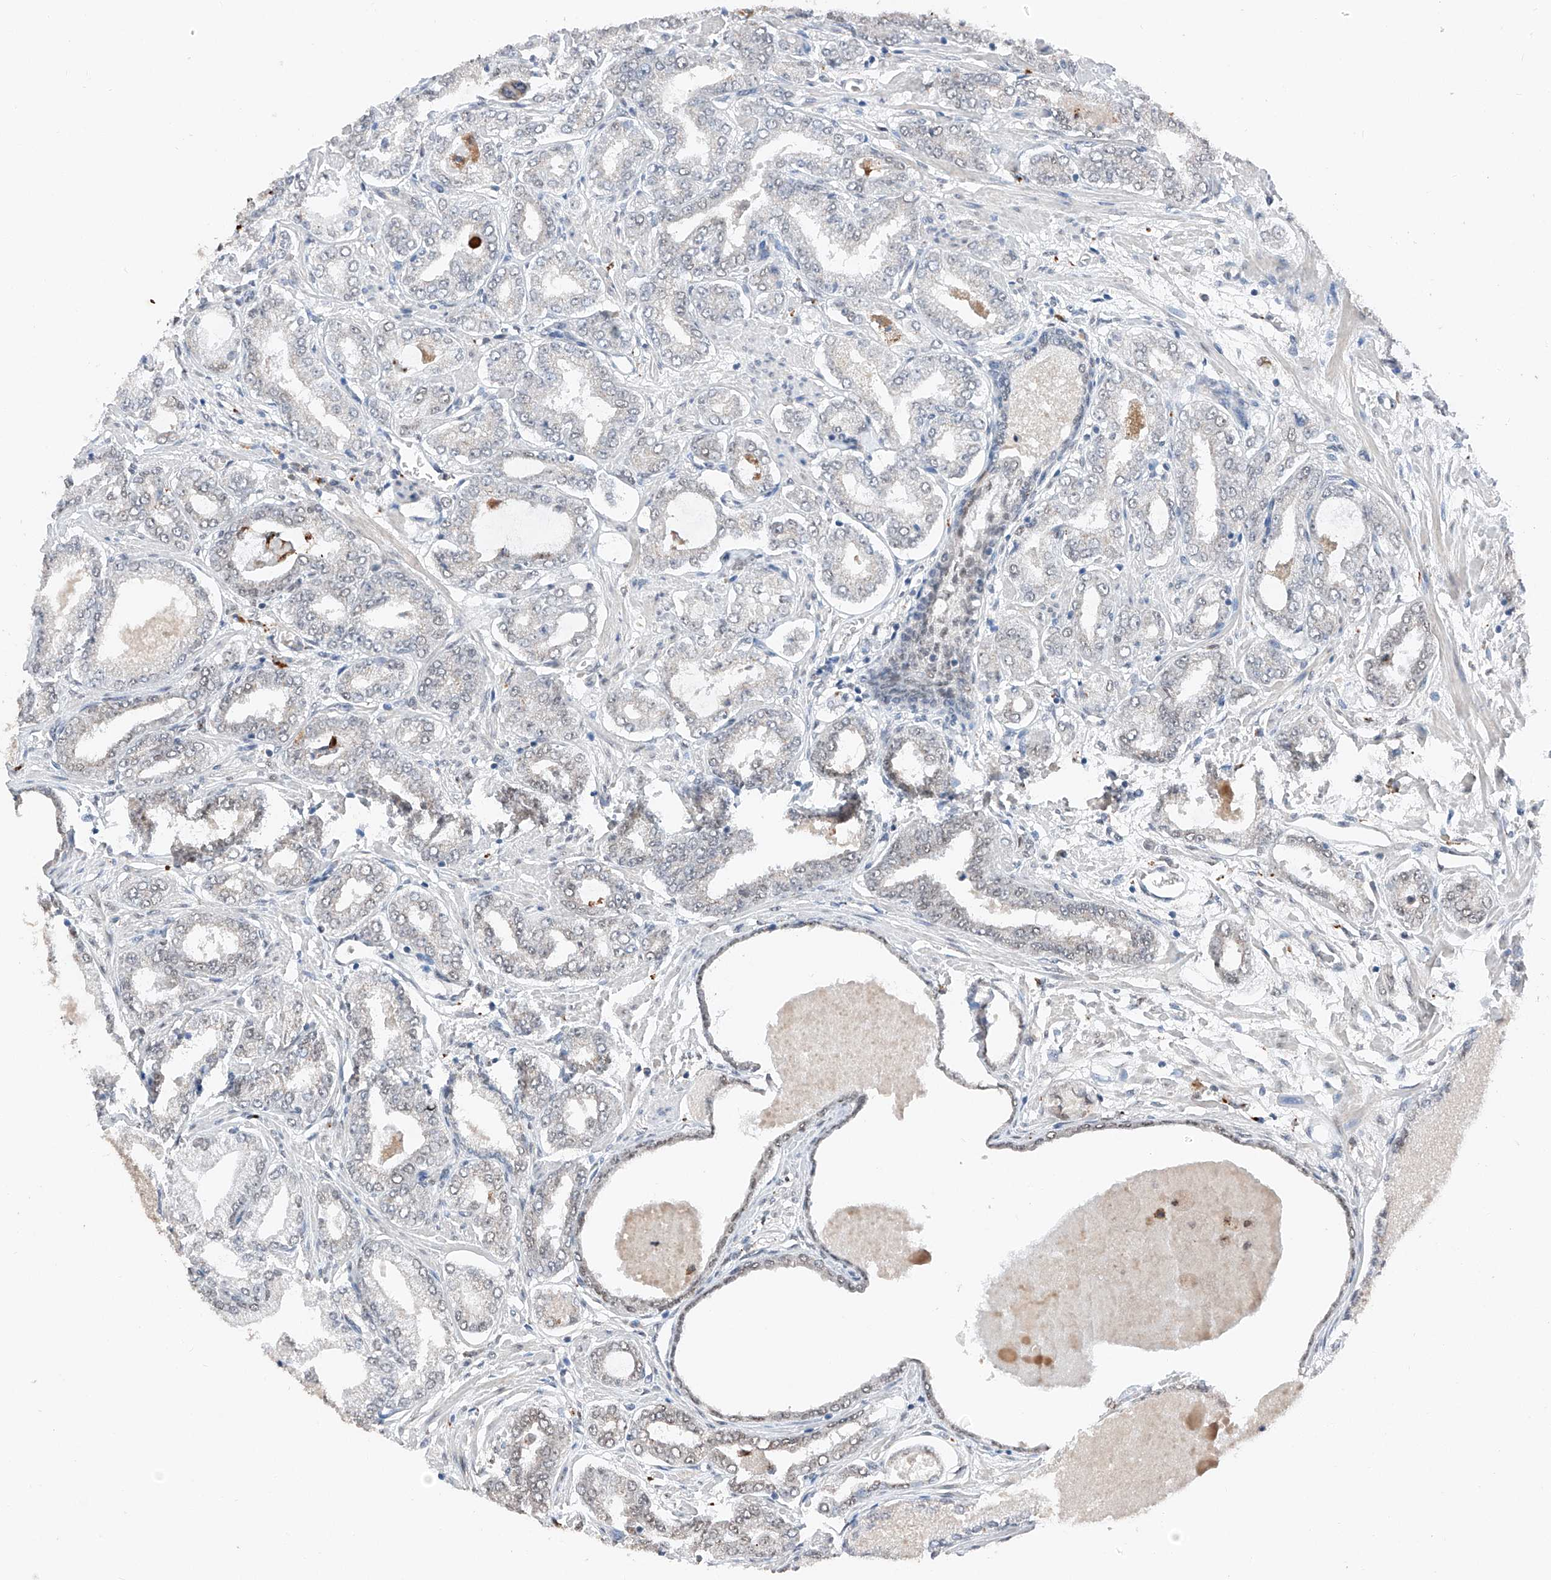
{"staining": {"intensity": "negative", "quantity": "none", "location": "none"}, "tissue": "prostate cancer", "cell_type": "Tumor cells", "image_type": "cancer", "snomed": [{"axis": "morphology", "description": "Adenocarcinoma, Low grade"}, {"axis": "topography", "description": "Prostate"}], "caption": "Tumor cells are negative for protein expression in human prostate cancer (low-grade adenocarcinoma).", "gene": "TBX4", "patient": {"sex": "male", "age": 63}}